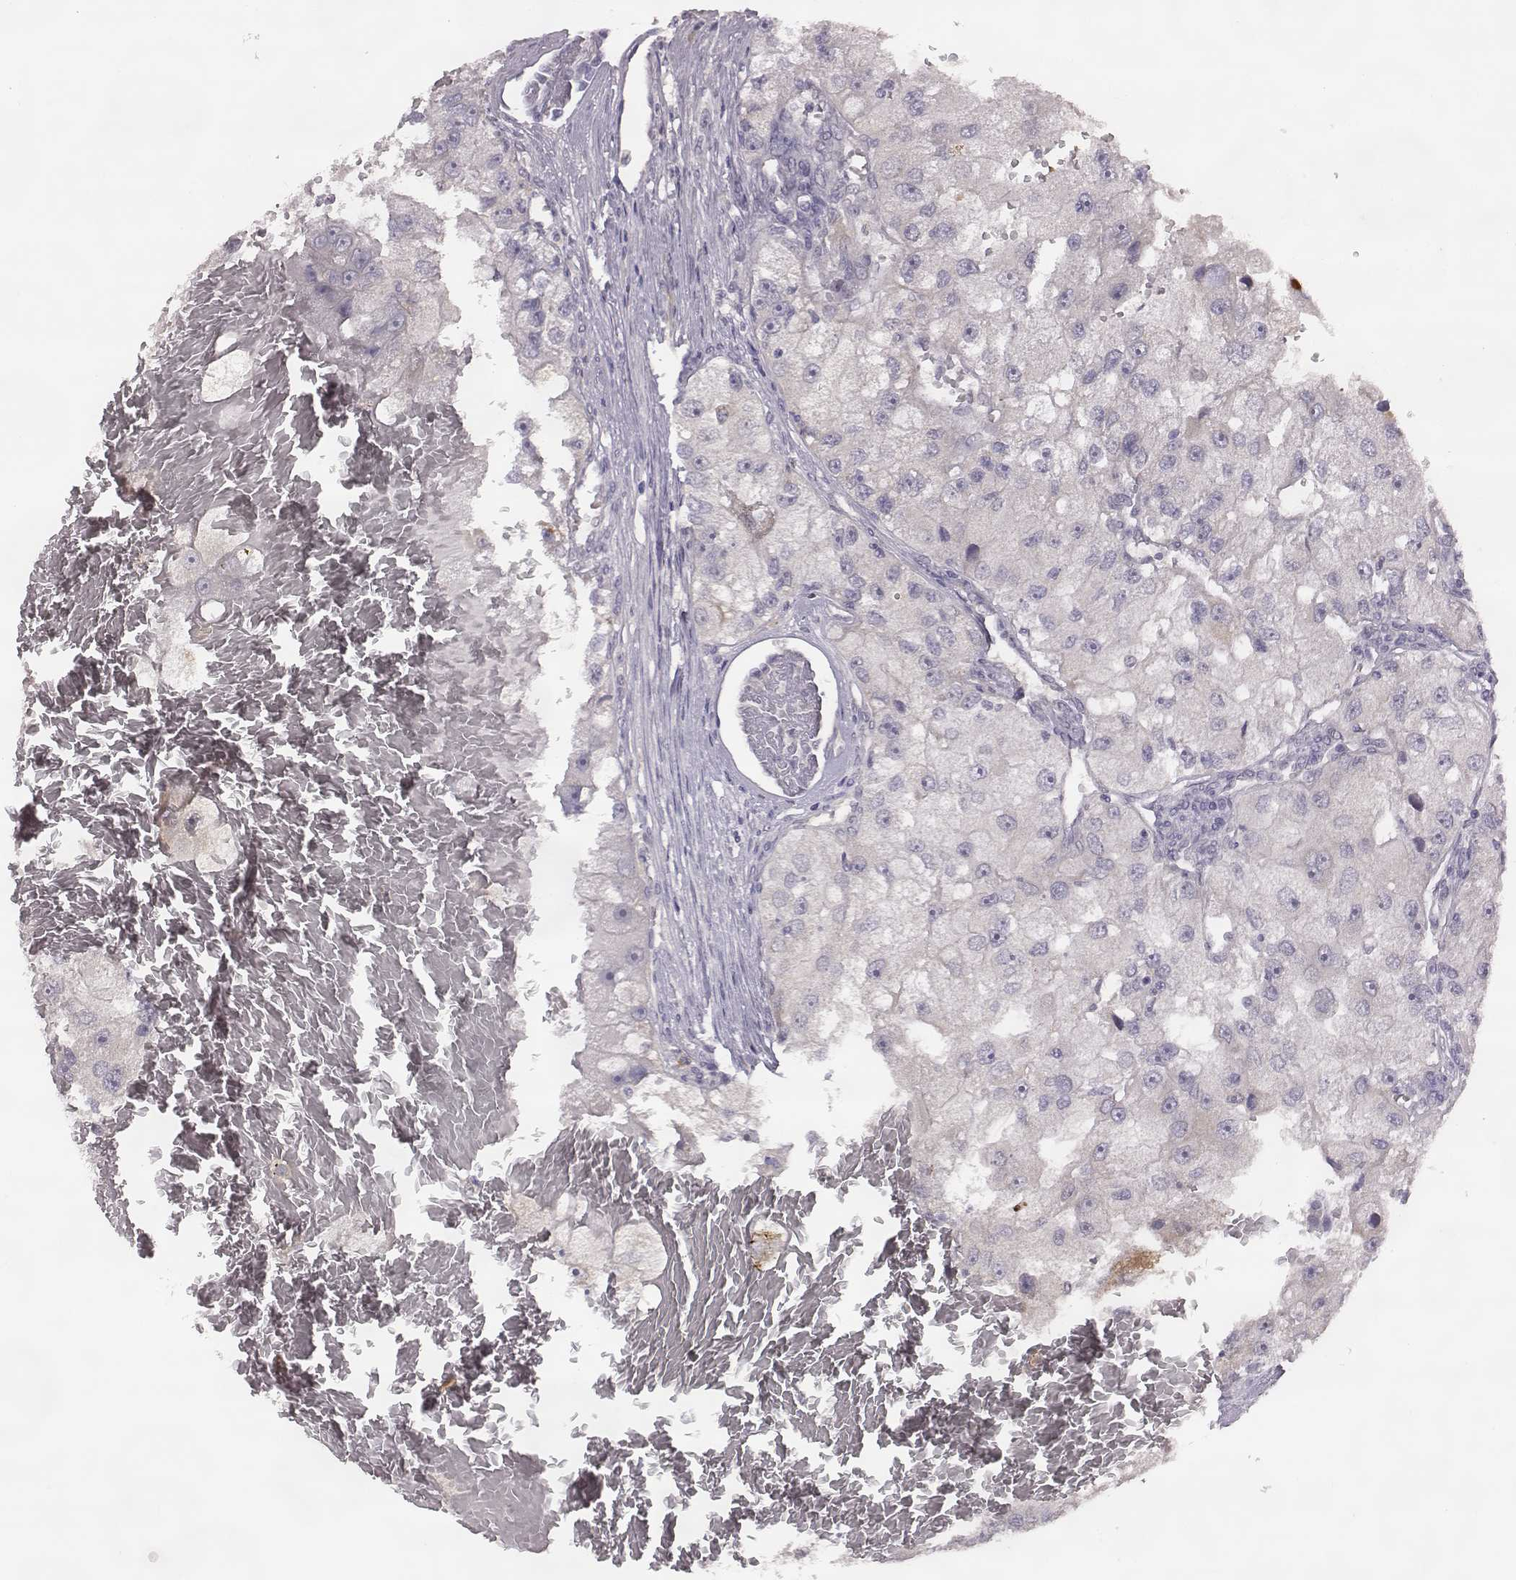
{"staining": {"intensity": "negative", "quantity": "none", "location": "none"}, "tissue": "renal cancer", "cell_type": "Tumor cells", "image_type": "cancer", "snomed": [{"axis": "morphology", "description": "Adenocarcinoma, NOS"}, {"axis": "topography", "description": "Kidney"}], "caption": "An IHC histopathology image of renal cancer (adenocarcinoma) is shown. There is no staining in tumor cells of renal cancer (adenocarcinoma).", "gene": "KMO", "patient": {"sex": "male", "age": 63}}